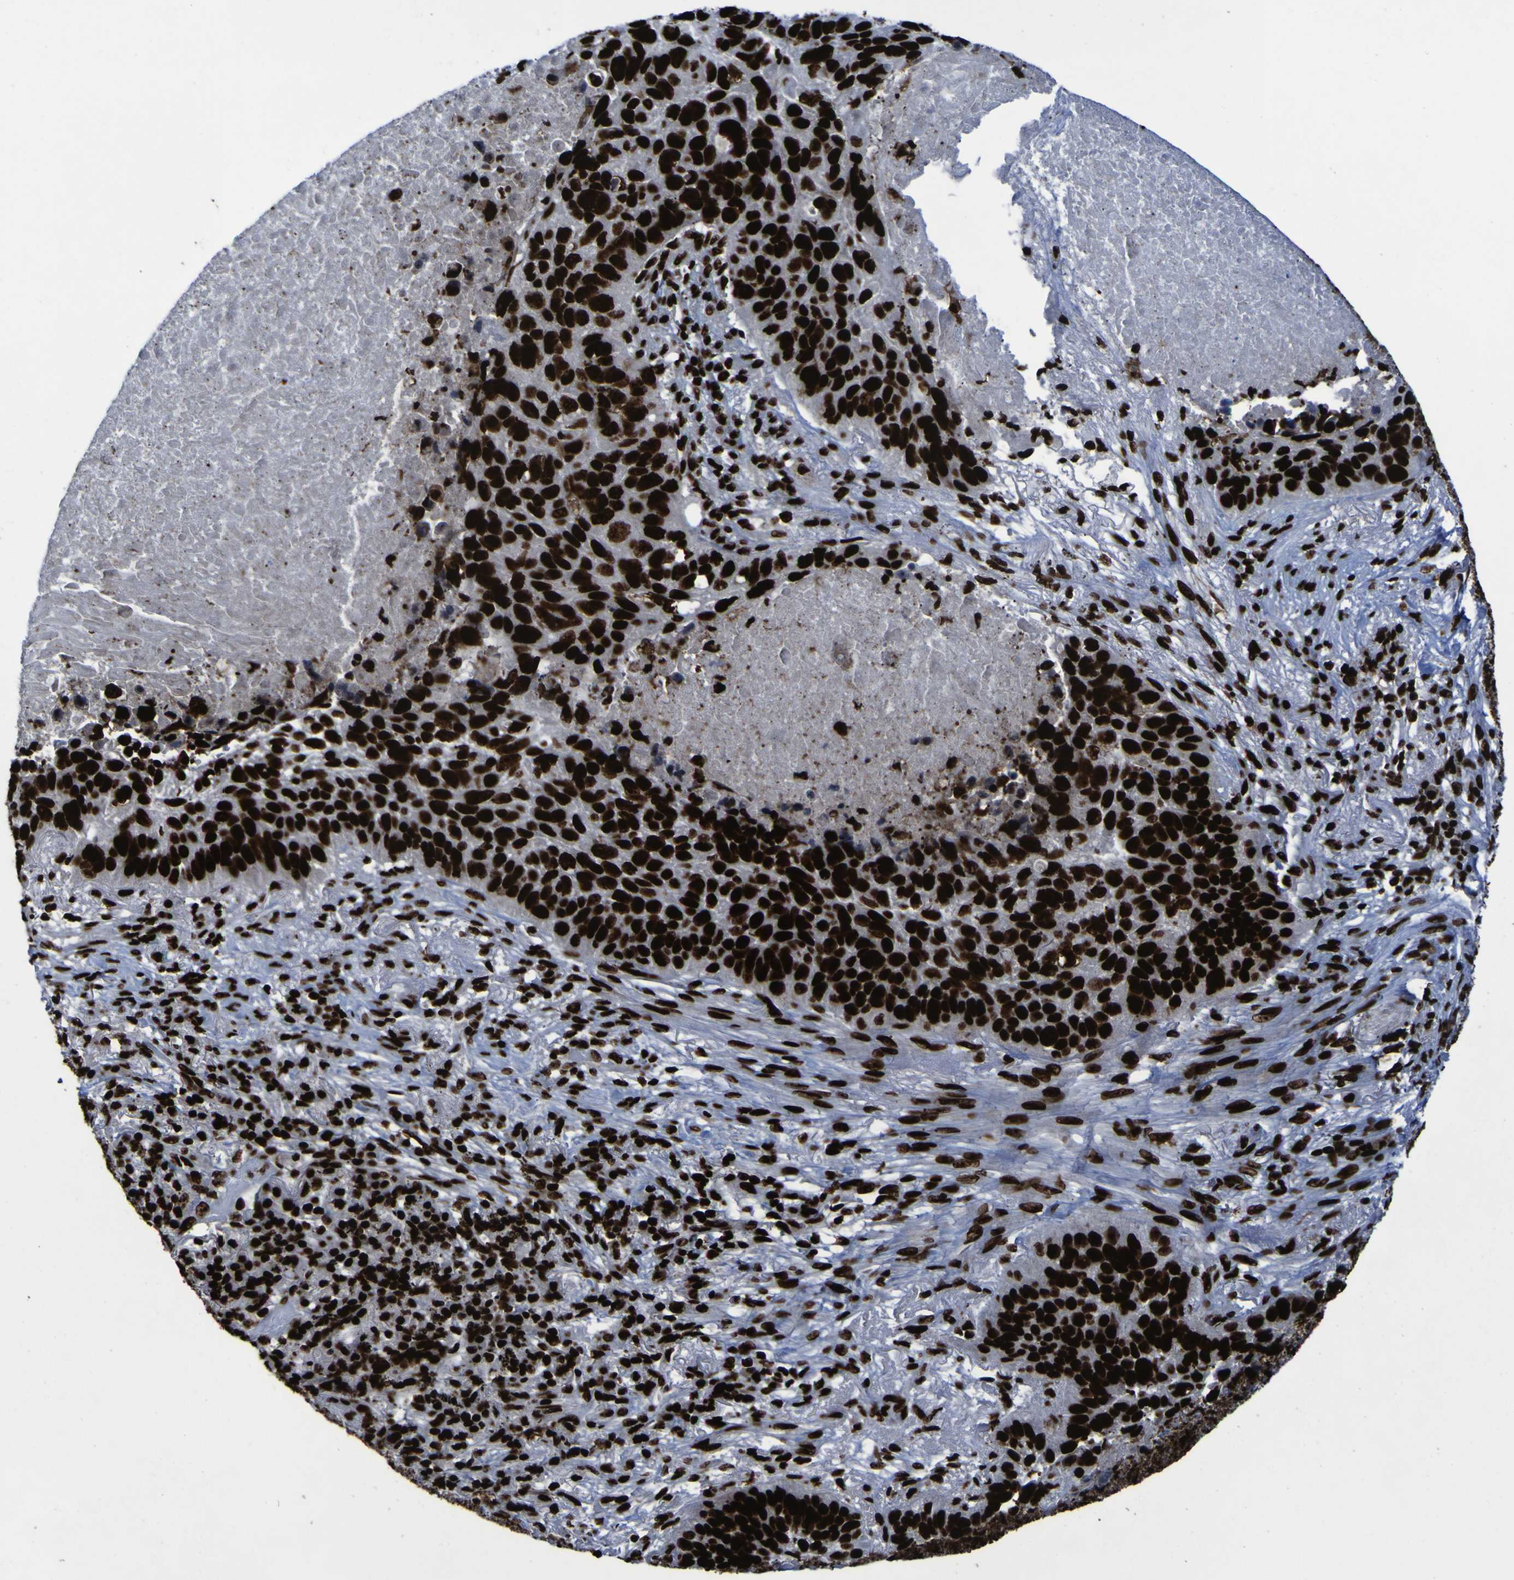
{"staining": {"intensity": "strong", "quantity": ">75%", "location": "nuclear"}, "tissue": "lung cancer", "cell_type": "Tumor cells", "image_type": "cancer", "snomed": [{"axis": "morphology", "description": "Squamous cell carcinoma, NOS"}, {"axis": "topography", "description": "Lung"}], "caption": "This micrograph demonstrates lung squamous cell carcinoma stained with immunohistochemistry (IHC) to label a protein in brown. The nuclear of tumor cells show strong positivity for the protein. Nuclei are counter-stained blue.", "gene": "NPM1", "patient": {"sex": "male", "age": 57}}